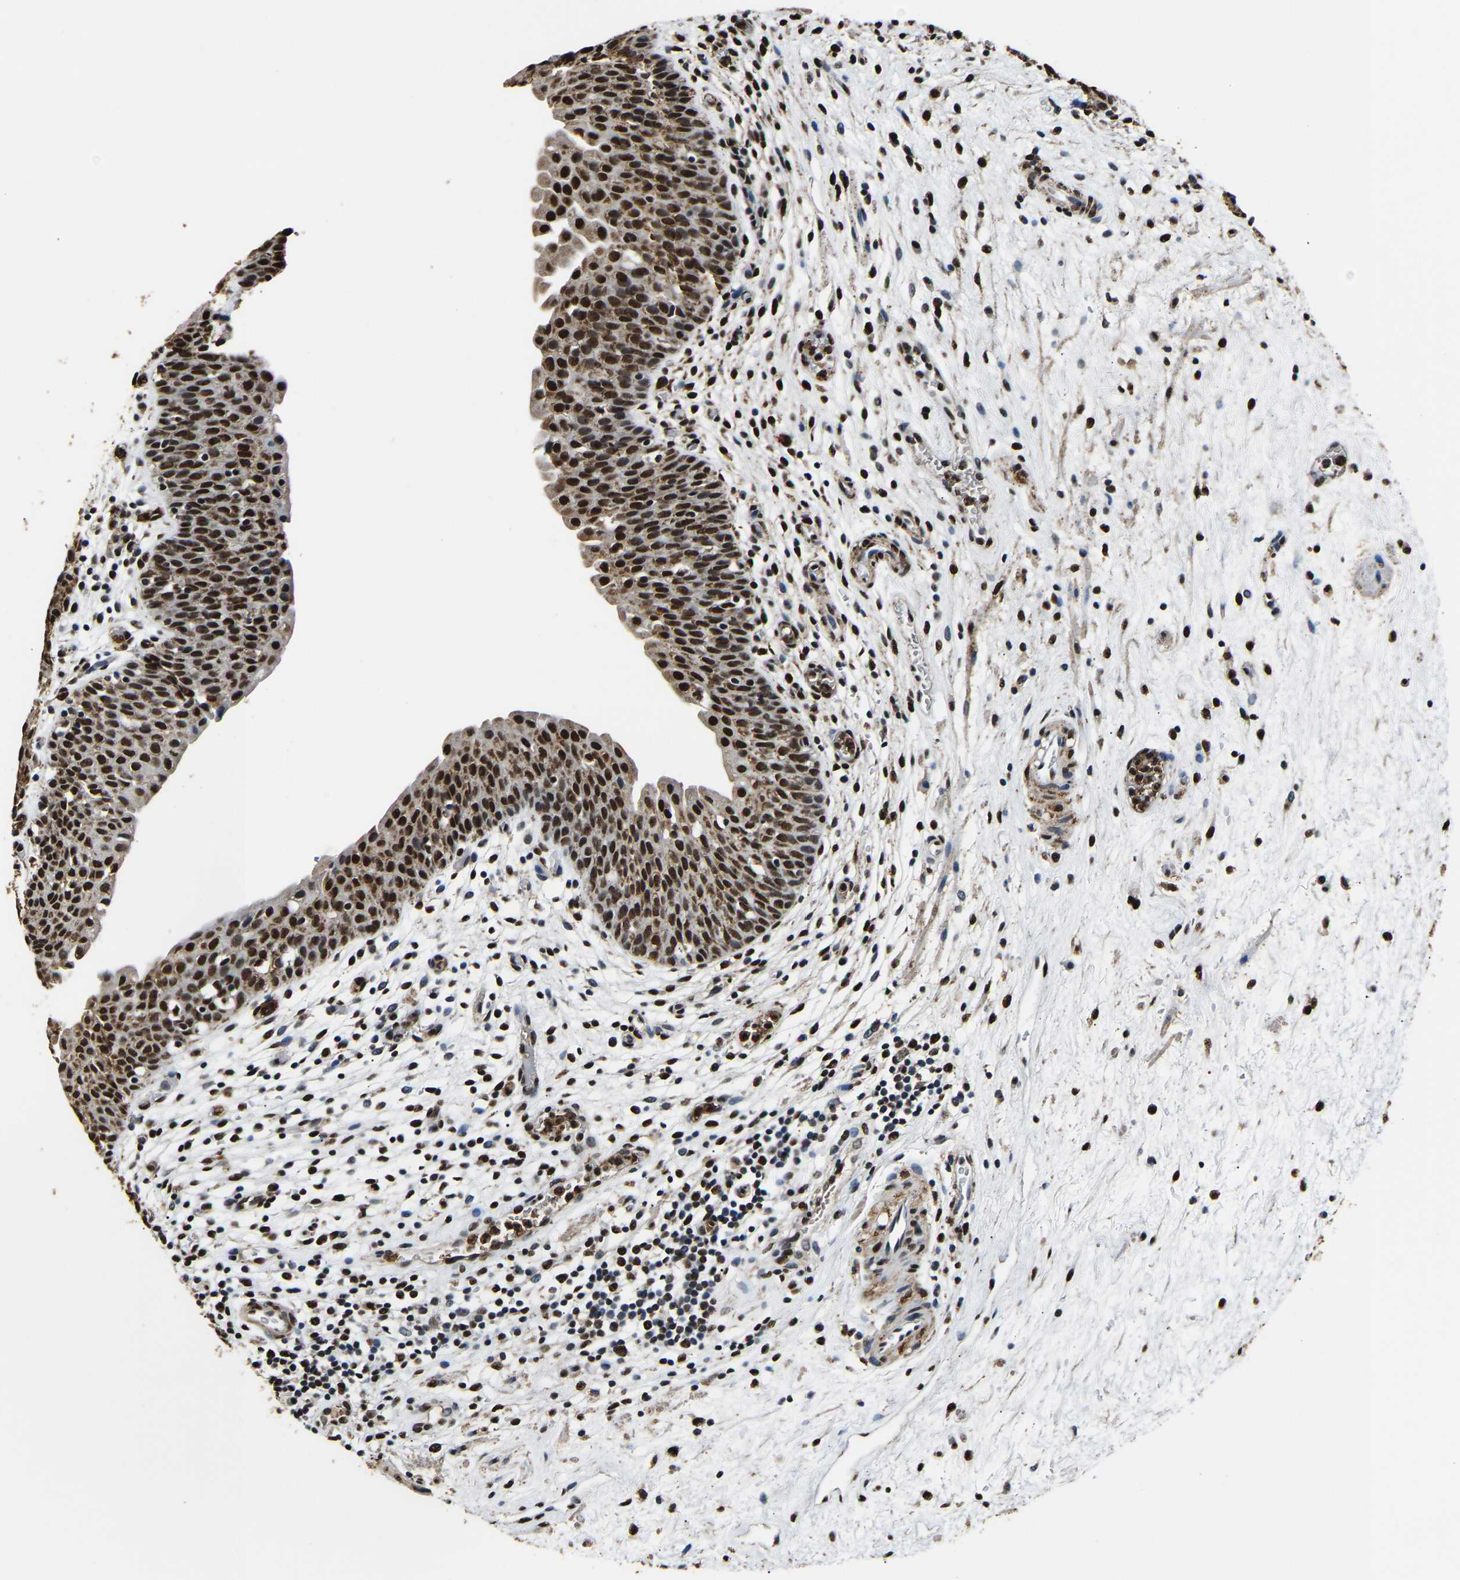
{"staining": {"intensity": "strong", "quantity": ">75%", "location": "cytoplasmic/membranous,nuclear"}, "tissue": "urinary bladder", "cell_type": "Urothelial cells", "image_type": "normal", "snomed": [{"axis": "morphology", "description": "Normal tissue, NOS"}, {"axis": "topography", "description": "Urinary bladder"}], "caption": "Immunohistochemistry (IHC) (DAB) staining of benign urinary bladder demonstrates strong cytoplasmic/membranous,nuclear protein expression in about >75% of urothelial cells.", "gene": "SAFB", "patient": {"sex": "male", "age": 37}}